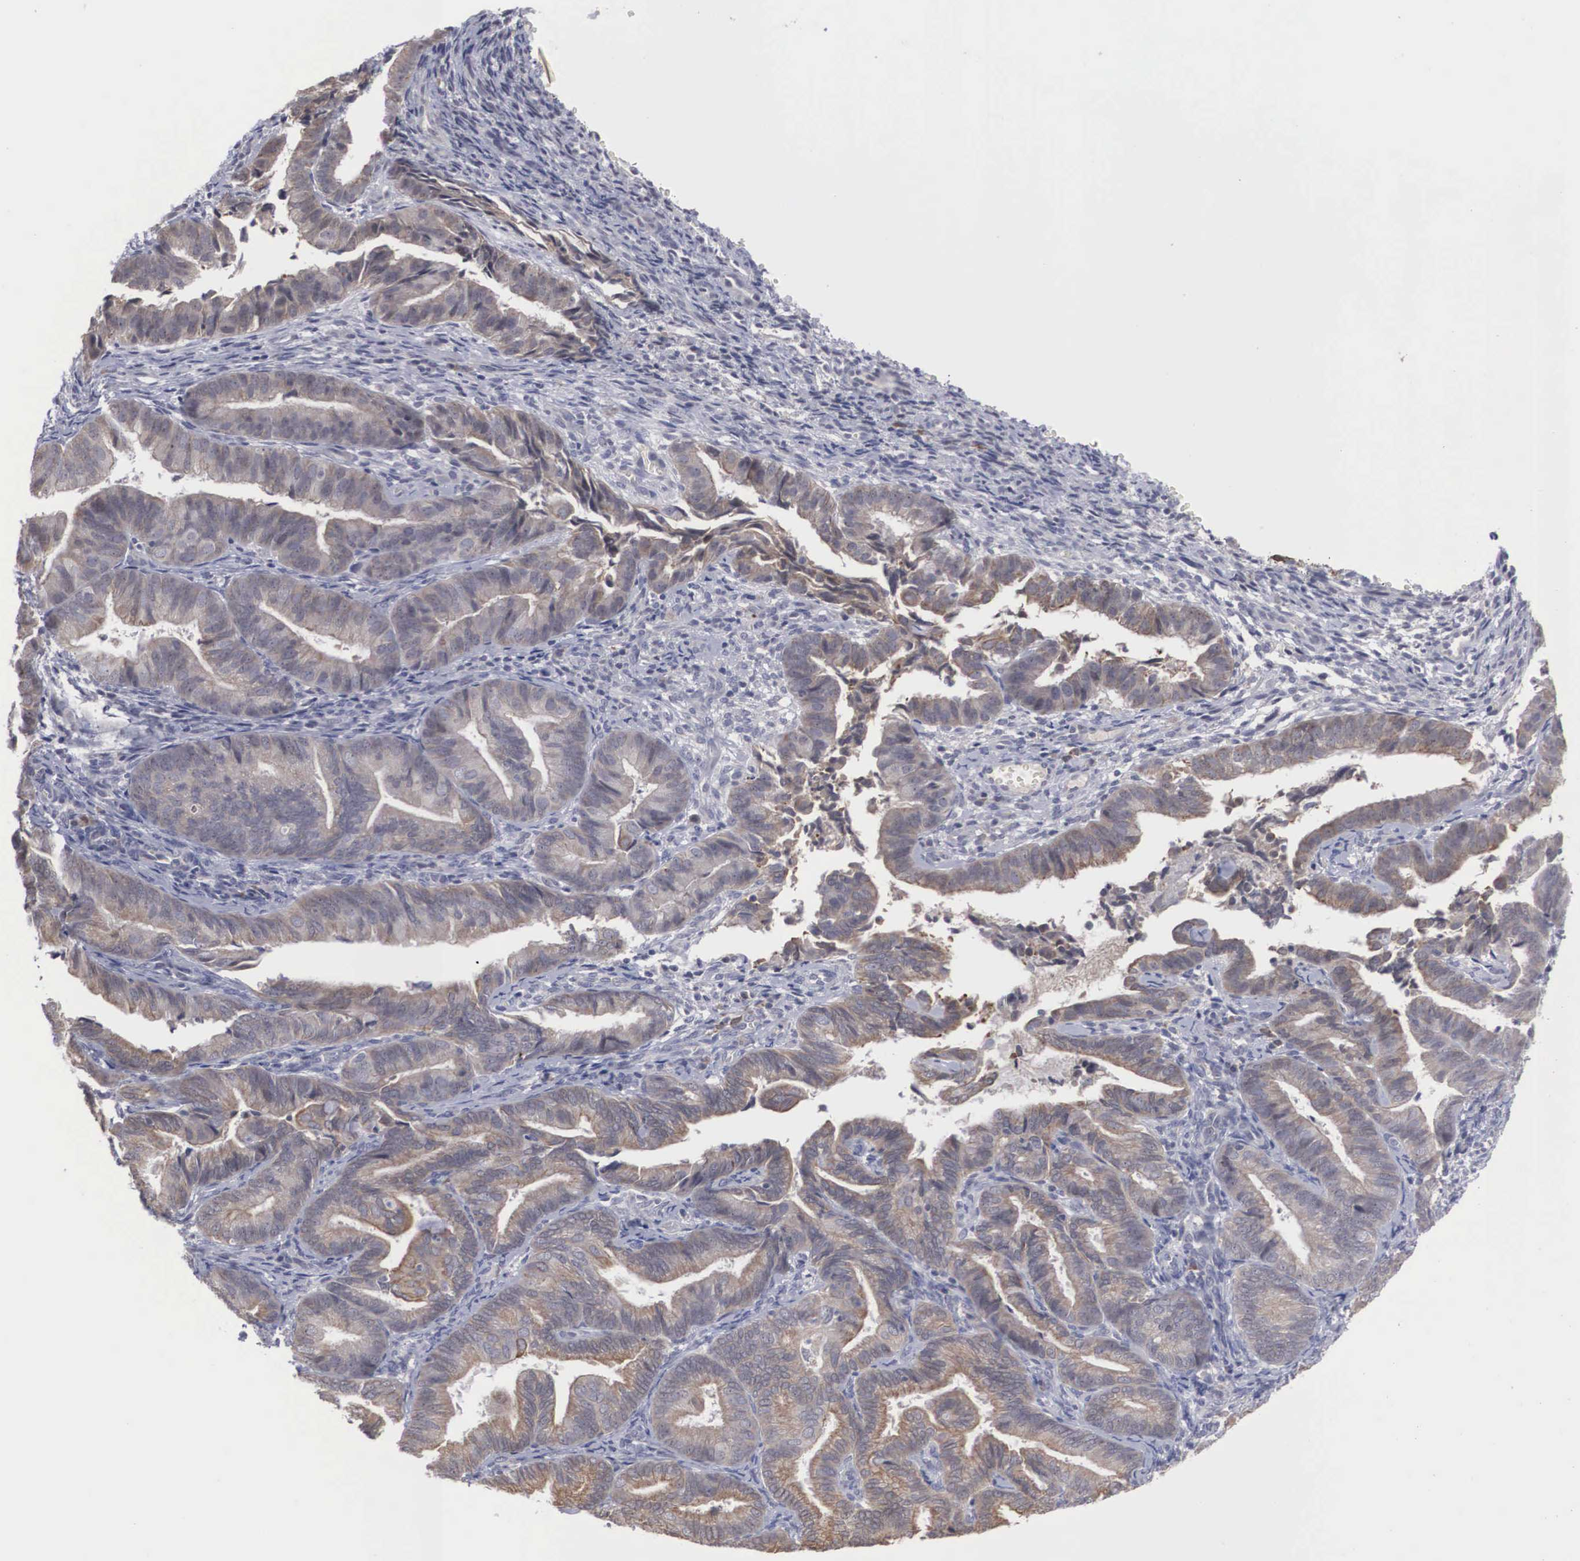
{"staining": {"intensity": "weak", "quantity": "25%-75%", "location": "cytoplasmic/membranous"}, "tissue": "endometrial cancer", "cell_type": "Tumor cells", "image_type": "cancer", "snomed": [{"axis": "morphology", "description": "Adenocarcinoma, NOS"}, {"axis": "topography", "description": "Endometrium"}], "caption": "This is an image of immunohistochemistry staining of adenocarcinoma (endometrial), which shows weak staining in the cytoplasmic/membranous of tumor cells.", "gene": "WDR89", "patient": {"sex": "female", "age": 63}}